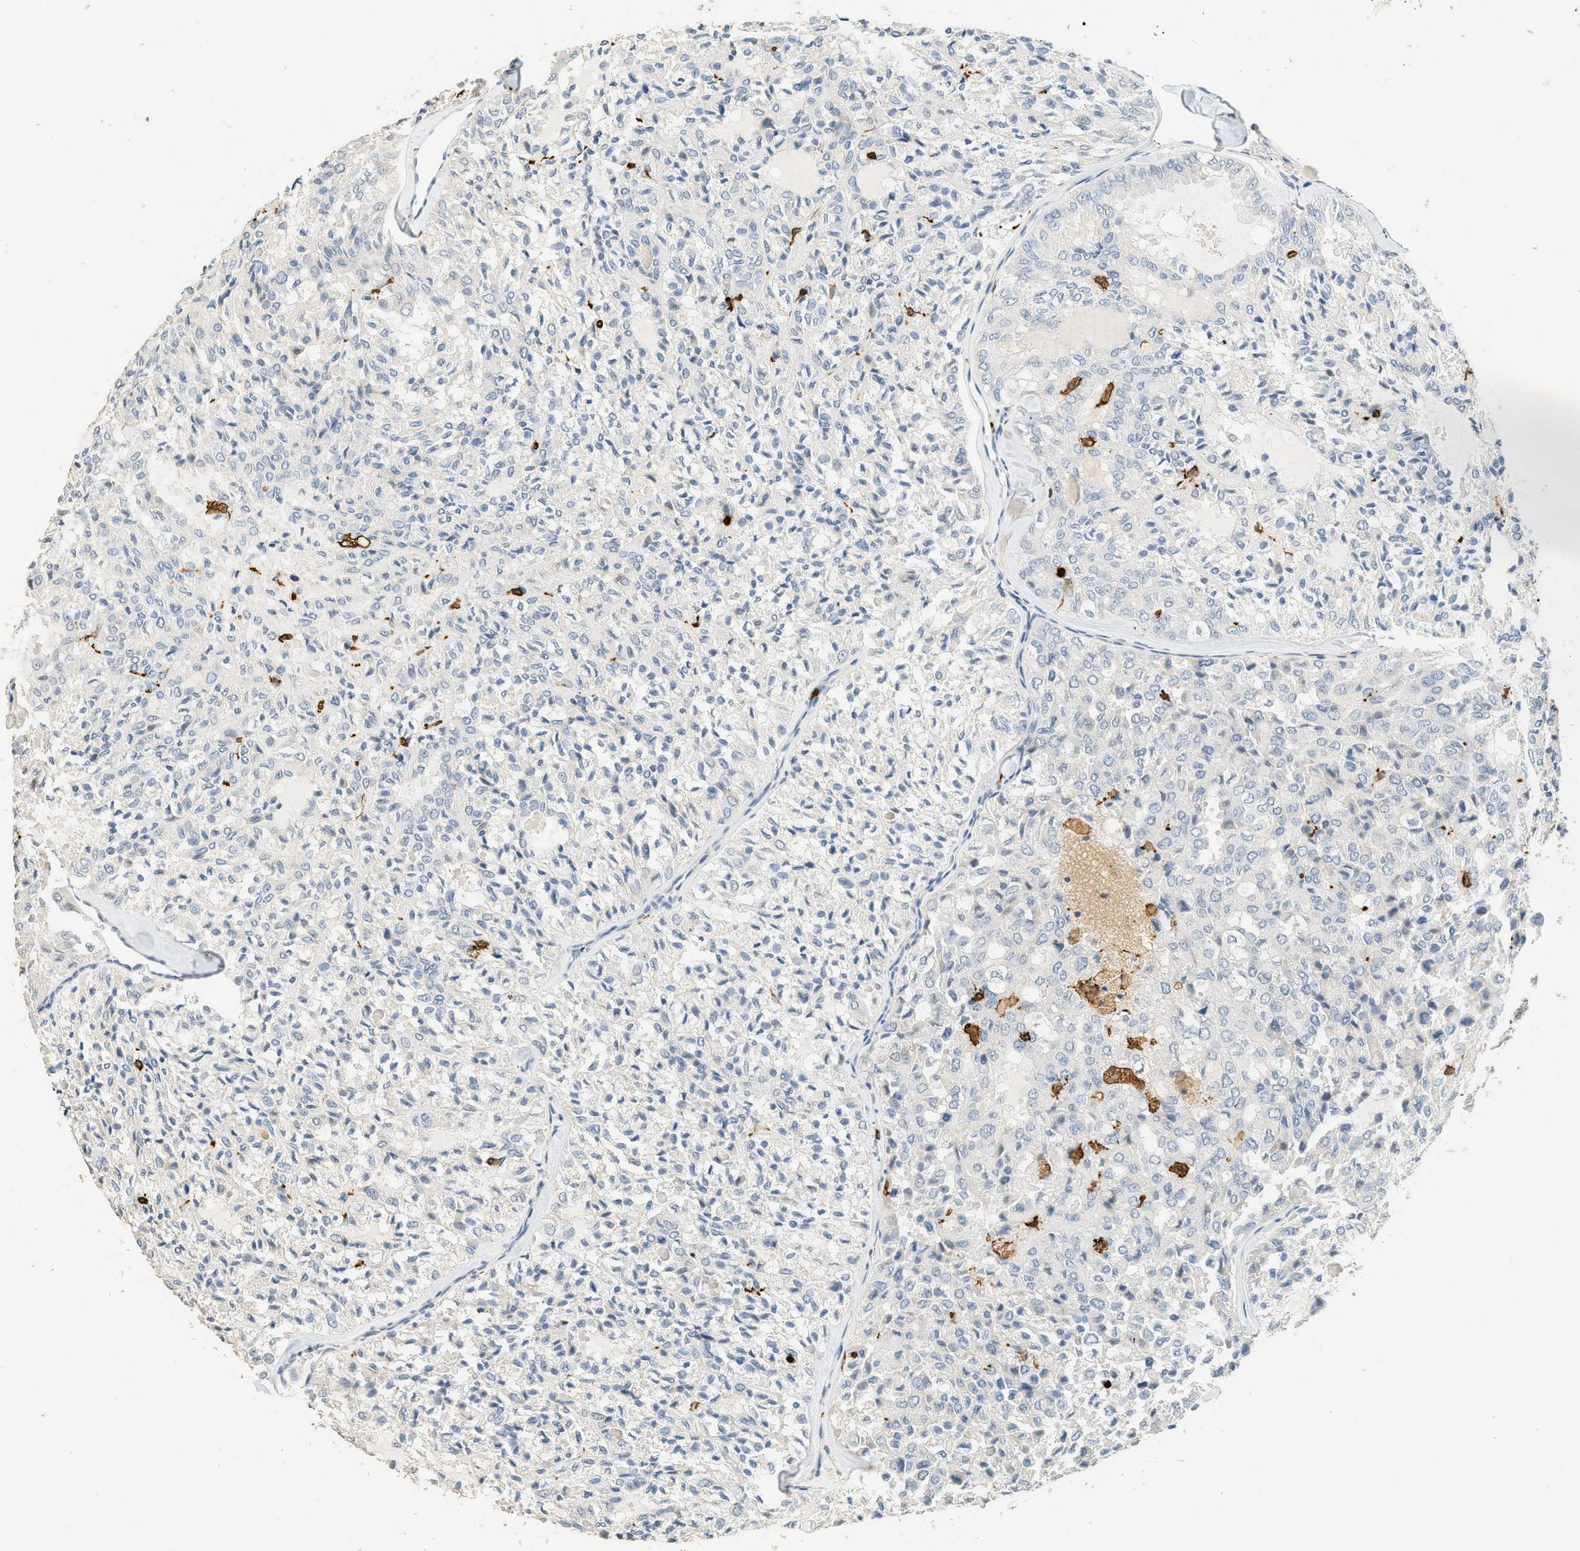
{"staining": {"intensity": "negative", "quantity": "none", "location": "none"}, "tissue": "thyroid cancer", "cell_type": "Tumor cells", "image_type": "cancer", "snomed": [{"axis": "morphology", "description": "Follicular adenoma carcinoma, NOS"}, {"axis": "topography", "description": "Thyroid gland"}], "caption": "Protein analysis of thyroid cancer reveals no significant positivity in tumor cells.", "gene": "LSP1", "patient": {"sex": "male", "age": 75}}